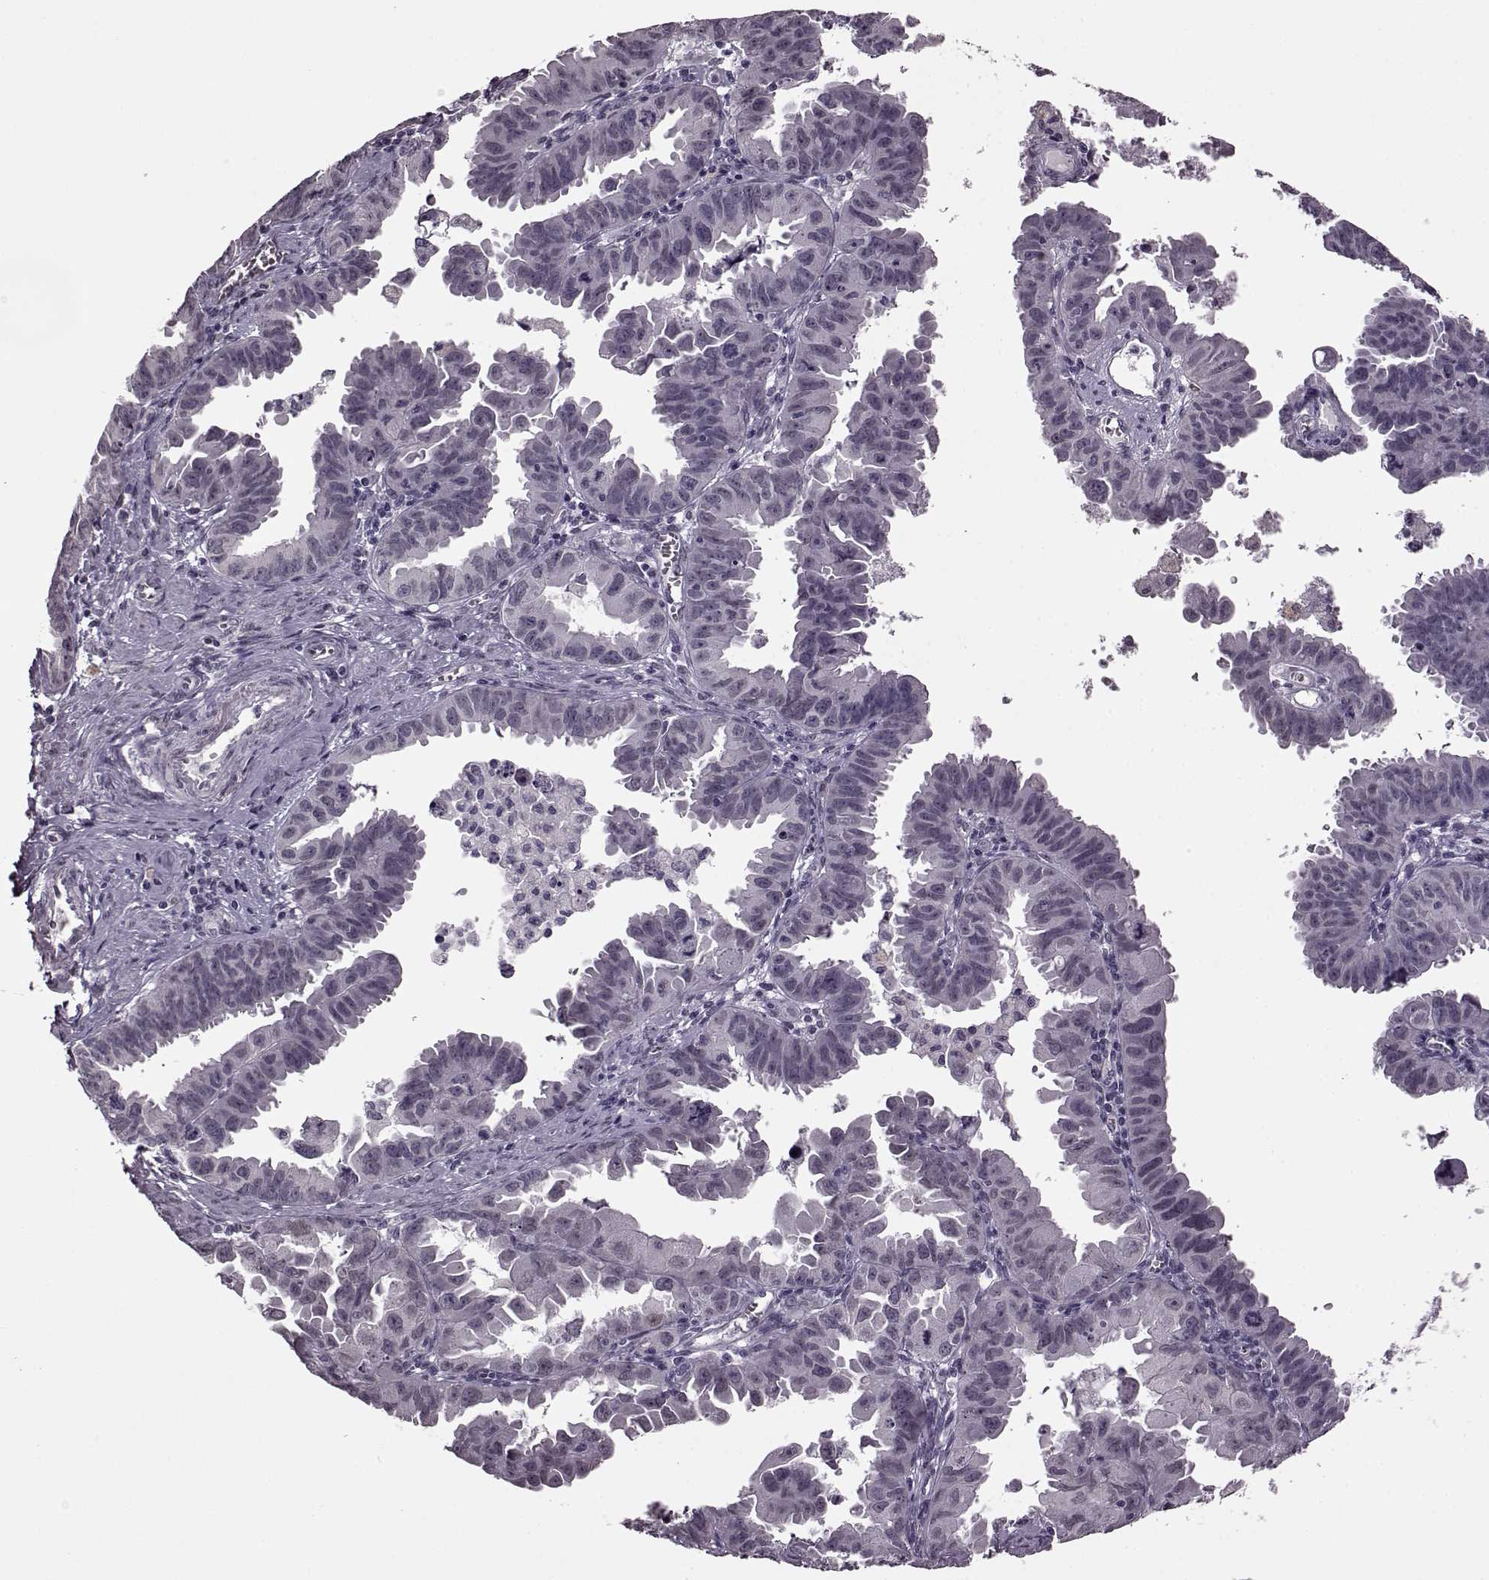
{"staining": {"intensity": "negative", "quantity": "none", "location": "none"}, "tissue": "ovarian cancer", "cell_type": "Tumor cells", "image_type": "cancer", "snomed": [{"axis": "morphology", "description": "Carcinoma, endometroid"}, {"axis": "topography", "description": "Ovary"}], "caption": "IHC of ovarian cancer (endometroid carcinoma) reveals no positivity in tumor cells. (IHC, brightfield microscopy, high magnification).", "gene": "STX1B", "patient": {"sex": "female", "age": 85}}